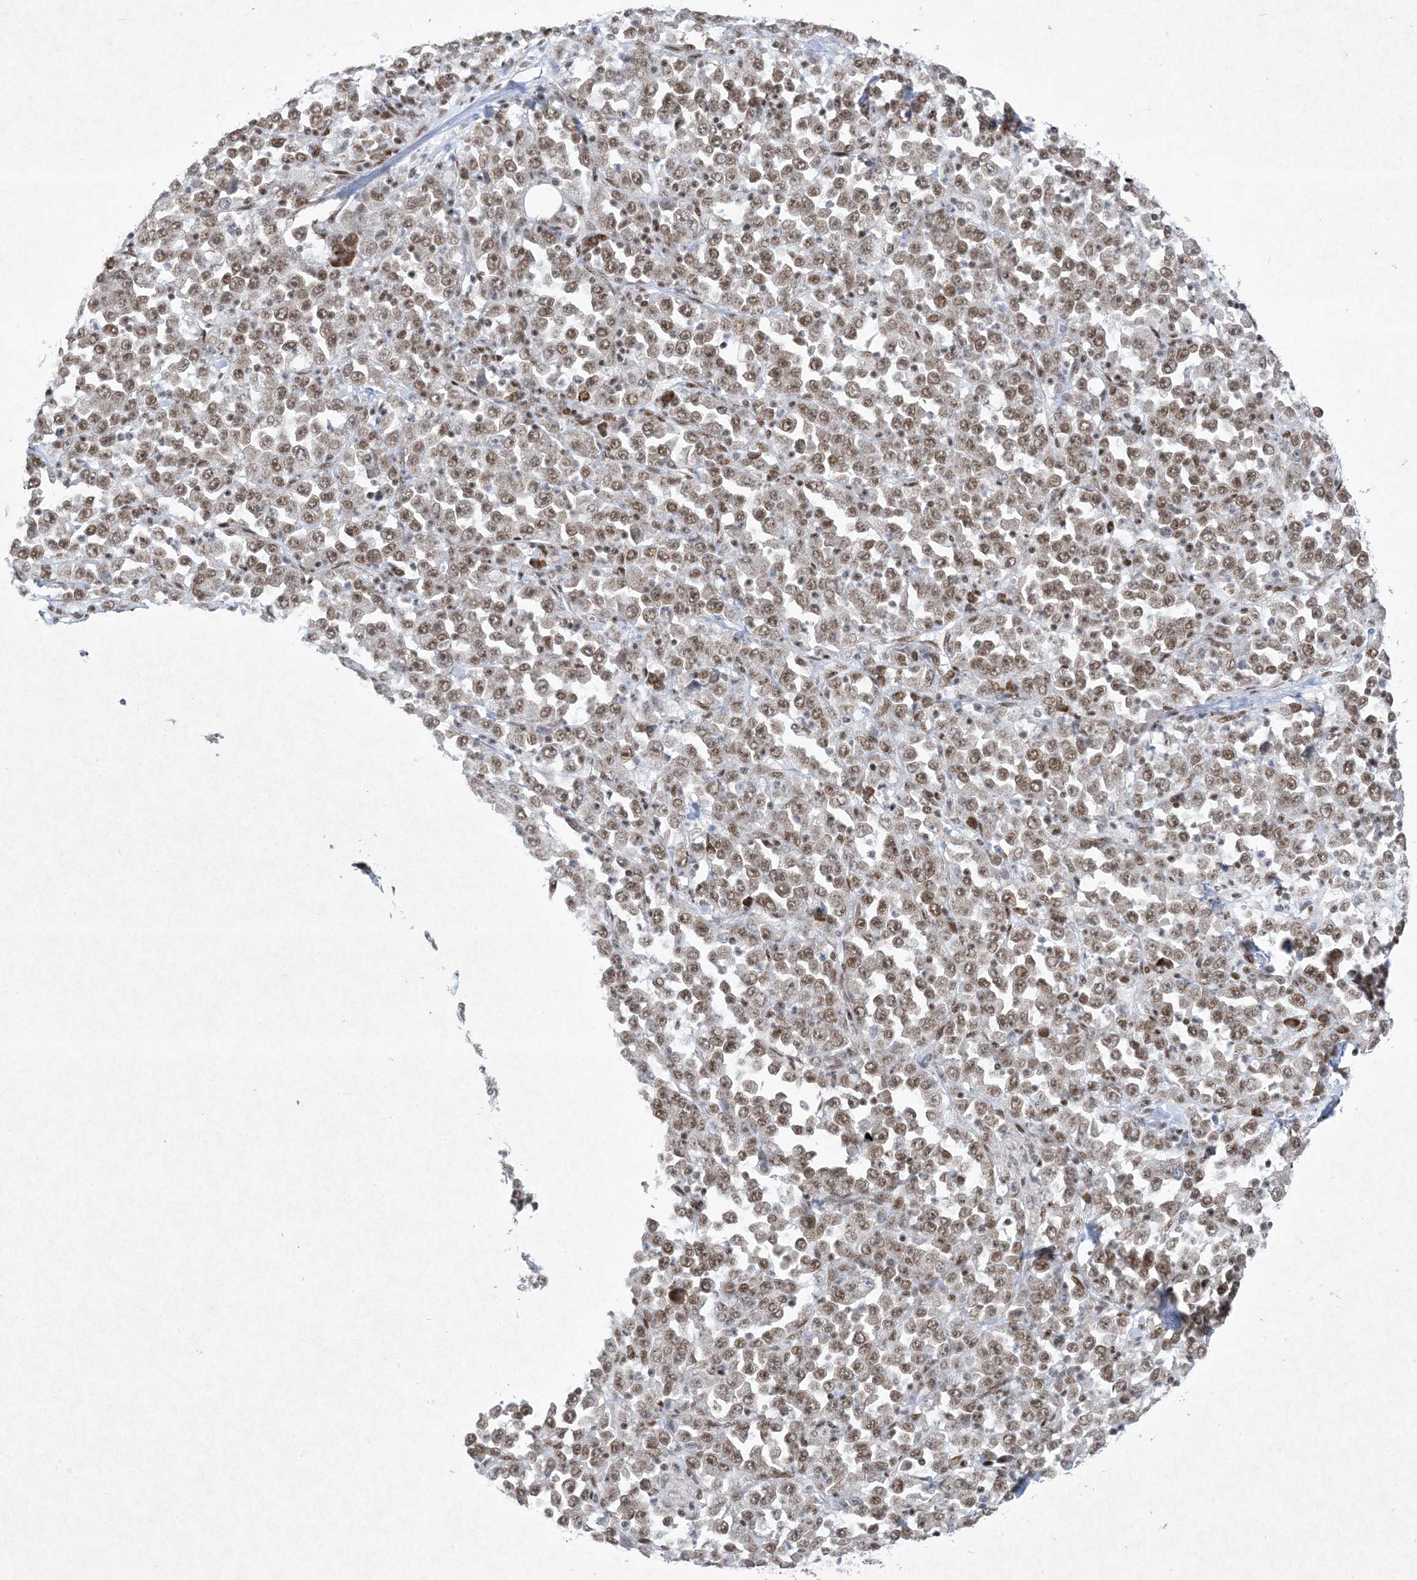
{"staining": {"intensity": "moderate", "quantity": ">75%", "location": "nuclear"}, "tissue": "stomach cancer", "cell_type": "Tumor cells", "image_type": "cancer", "snomed": [{"axis": "morphology", "description": "Normal tissue, NOS"}, {"axis": "morphology", "description": "Adenocarcinoma, NOS"}, {"axis": "topography", "description": "Stomach, upper"}, {"axis": "topography", "description": "Stomach"}], "caption": "Tumor cells exhibit moderate nuclear positivity in about >75% of cells in stomach cancer (adenocarcinoma). (Stains: DAB in brown, nuclei in blue, Microscopy: brightfield microscopy at high magnification).", "gene": "PKNOX2", "patient": {"sex": "male", "age": 59}}